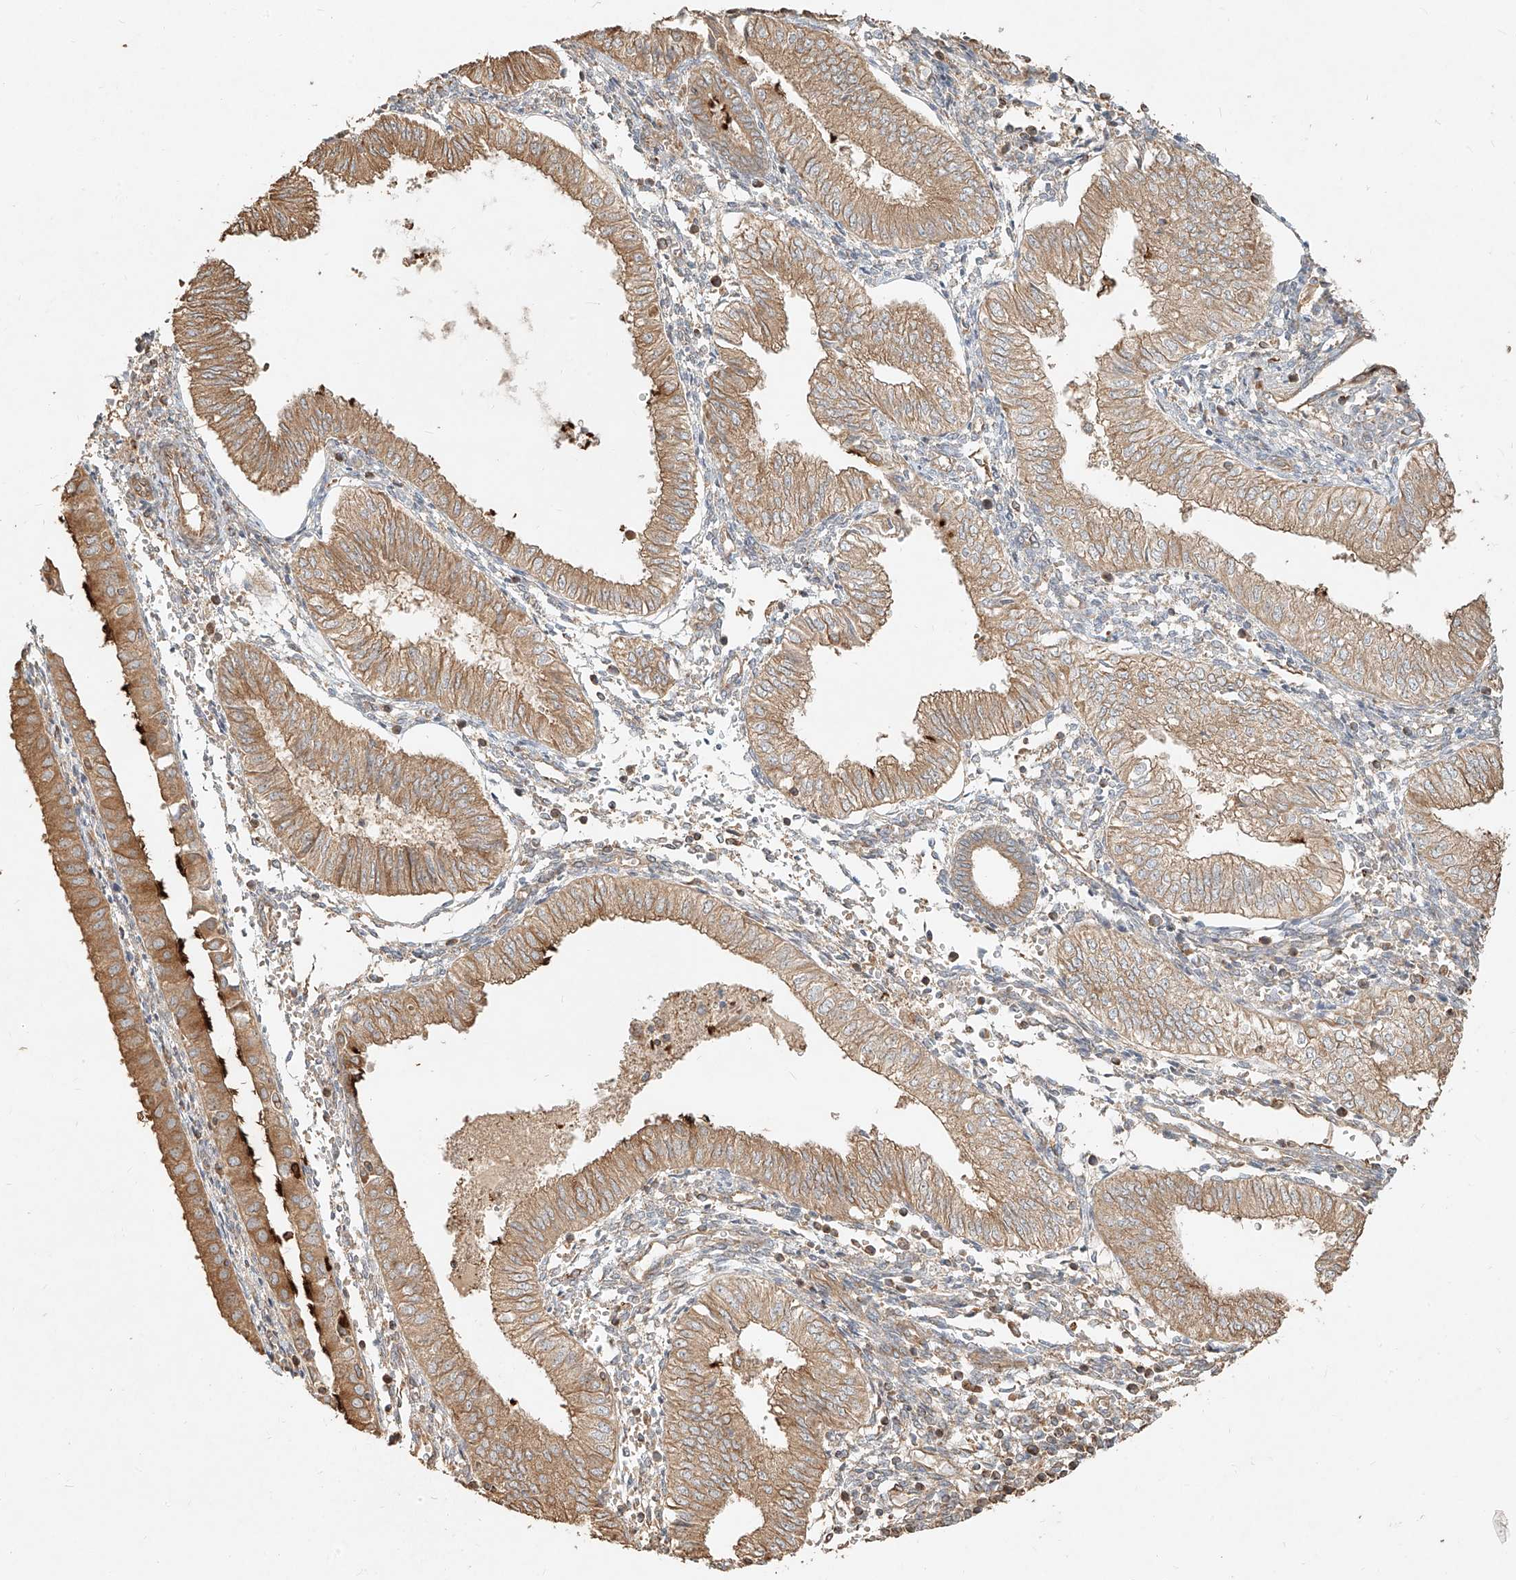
{"staining": {"intensity": "moderate", "quantity": ">75%", "location": "cytoplasmic/membranous"}, "tissue": "endometrial cancer", "cell_type": "Tumor cells", "image_type": "cancer", "snomed": [{"axis": "morphology", "description": "Adenocarcinoma, NOS"}, {"axis": "topography", "description": "Endometrium"}], "caption": "Protein expression analysis of human endometrial cancer (adenocarcinoma) reveals moderate cytoplasmic/membranous positivity in approximately >75% of tumor cells.", "gene": "EFNB1", "patient": {"sex": "female", "age": 53}}